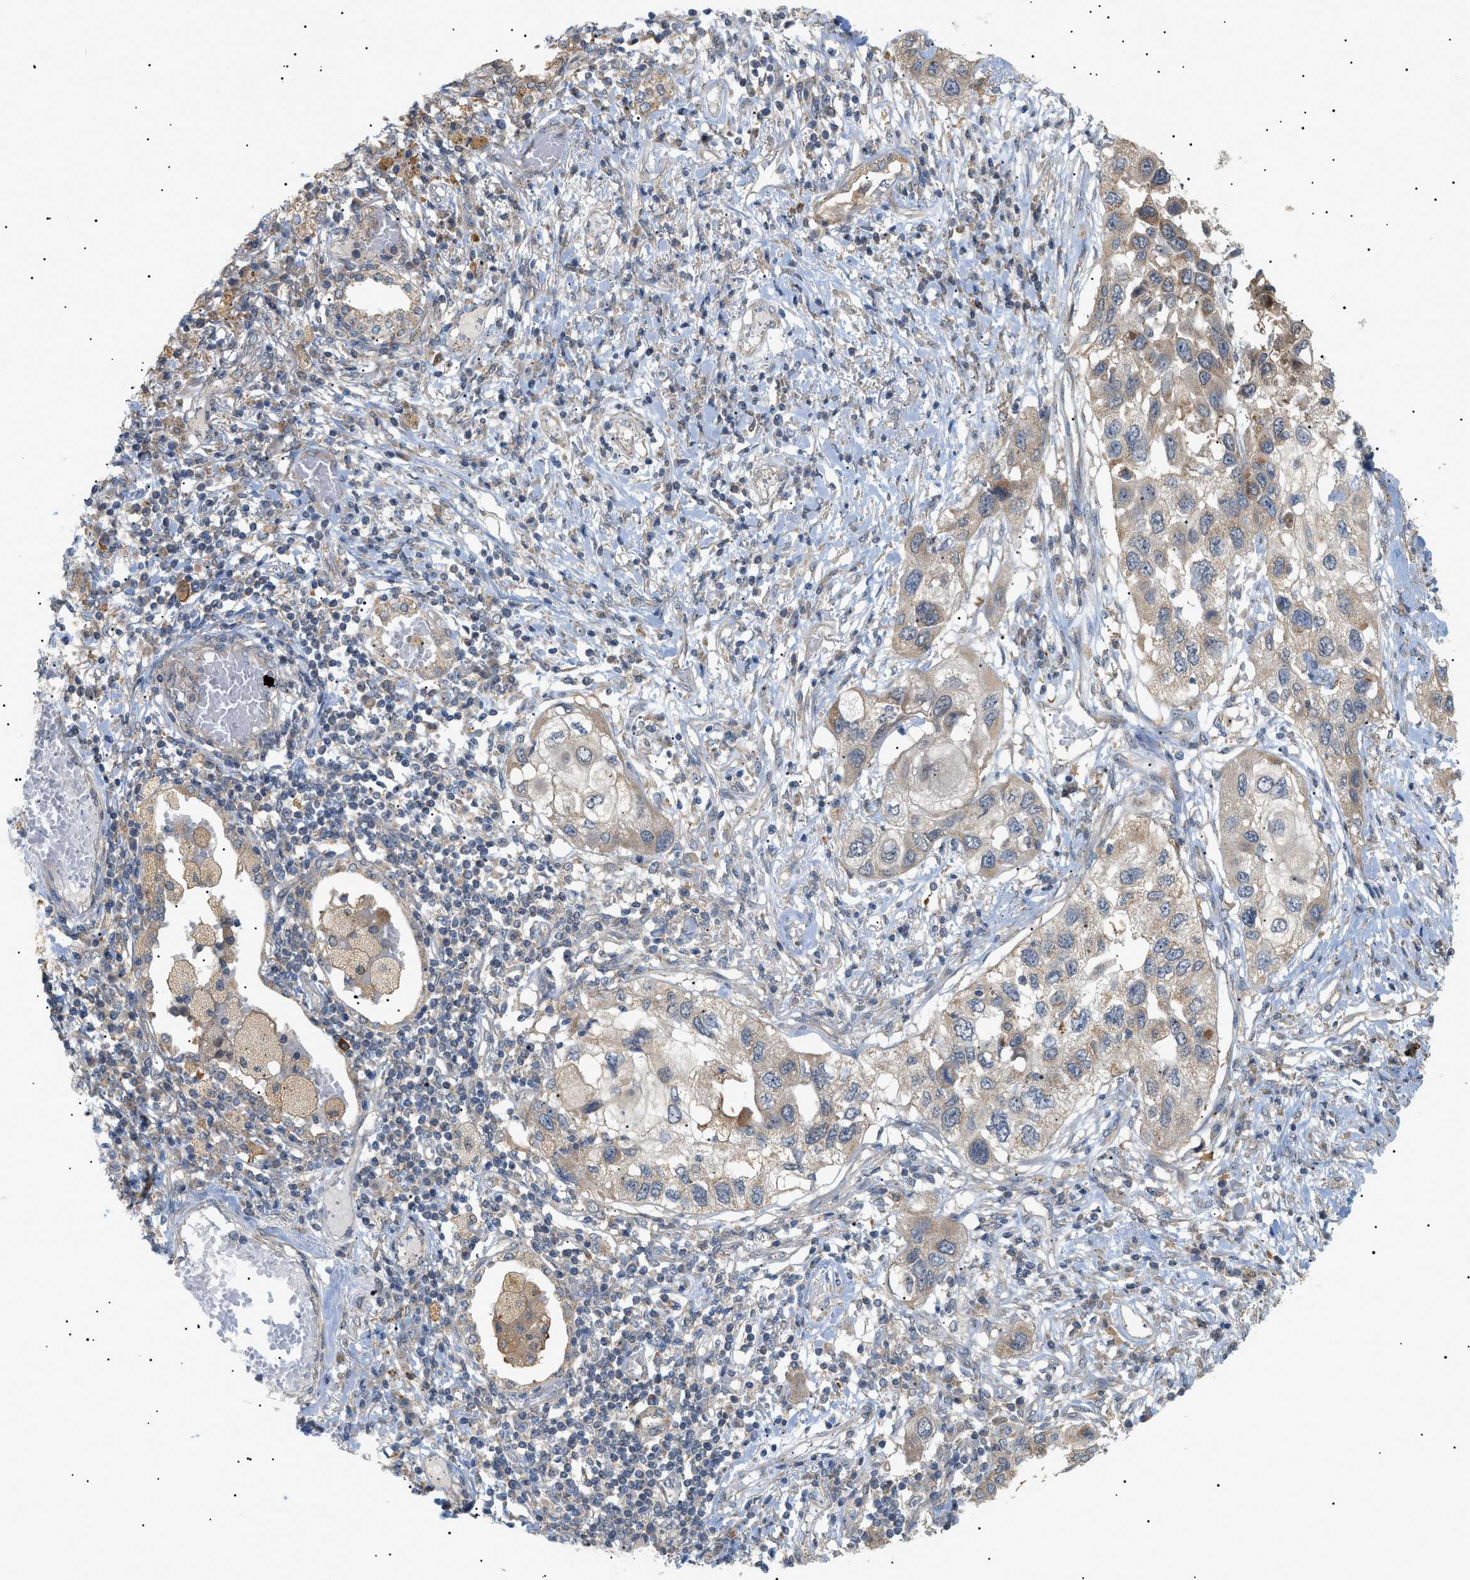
{"staining": {"intensity": "weak", "quantity": "<25%", "location": "cytoplasmic/membranous"}, "tissue": "lung cancer", "cell_type": "Tumor cells", "image_type": "cancer", "snomed": [{"axis": "morphology", "description": "Squamous cell carcinoma, NOS"}, {"axis": "topography", "description": "Lung"}], "caption": "There is no significant positivity in tumor cells of lung cancer.", "gene": "IRS2", "patient": {"sex": "male", "age": 71}}